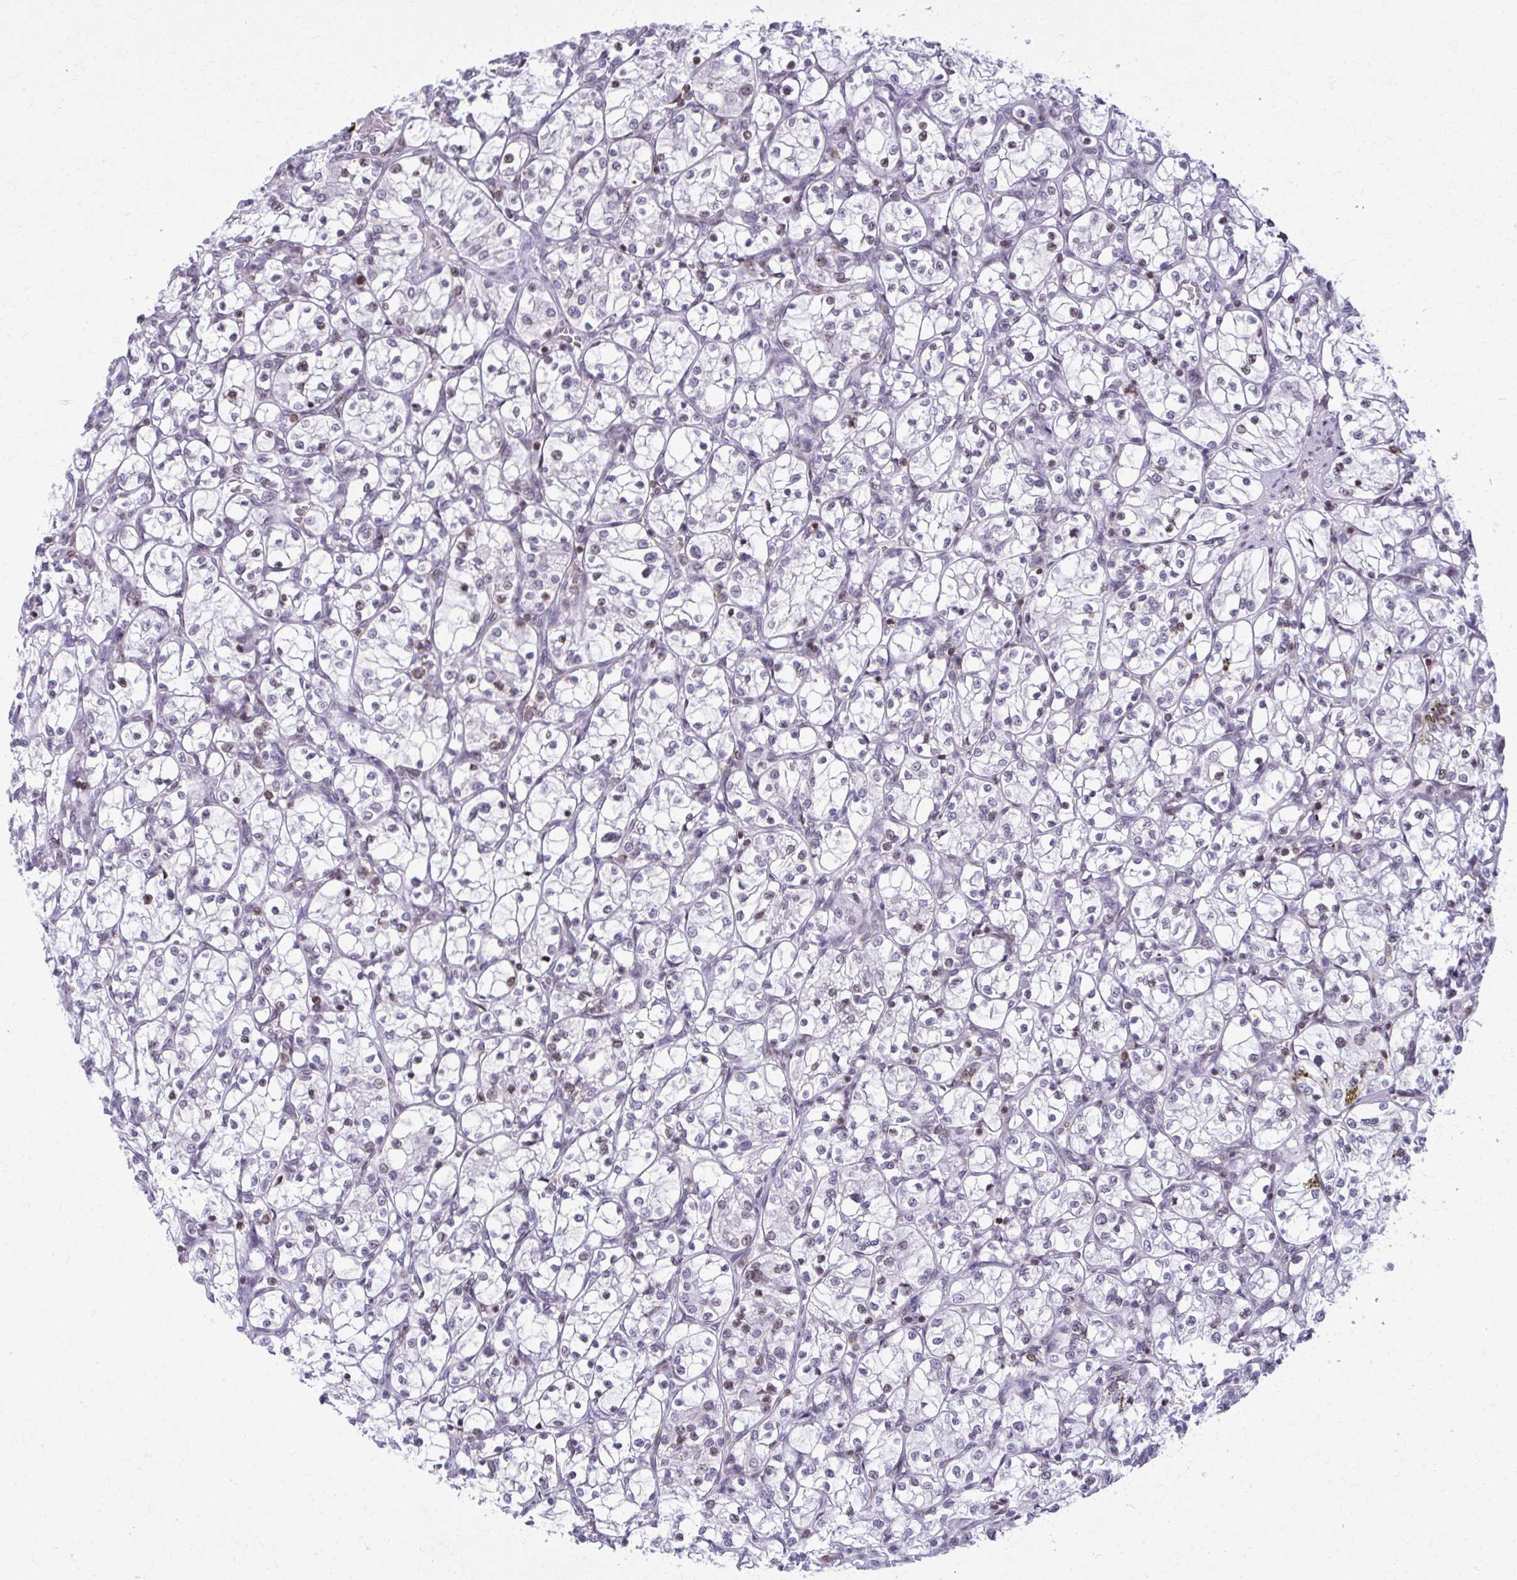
{"staining": {"intensity": "negative", "quantity": "none", "location": "none"}, "tissue": "renal cancer", "cell_type": "Tumor cells", "image_type": "cancer", "snomed": [{"axis": "morphology", "description": "Adenocarcinoma, NOS"}, {"axis": "topography", "description": "Kidney"}], "caption": "A histopathology image of adenocarcinoma (renal) stained for a protein reveals no brown staining in tumor cells.", "gene": "AP5M1", "patient": {"sex": "female", "age": 69}}